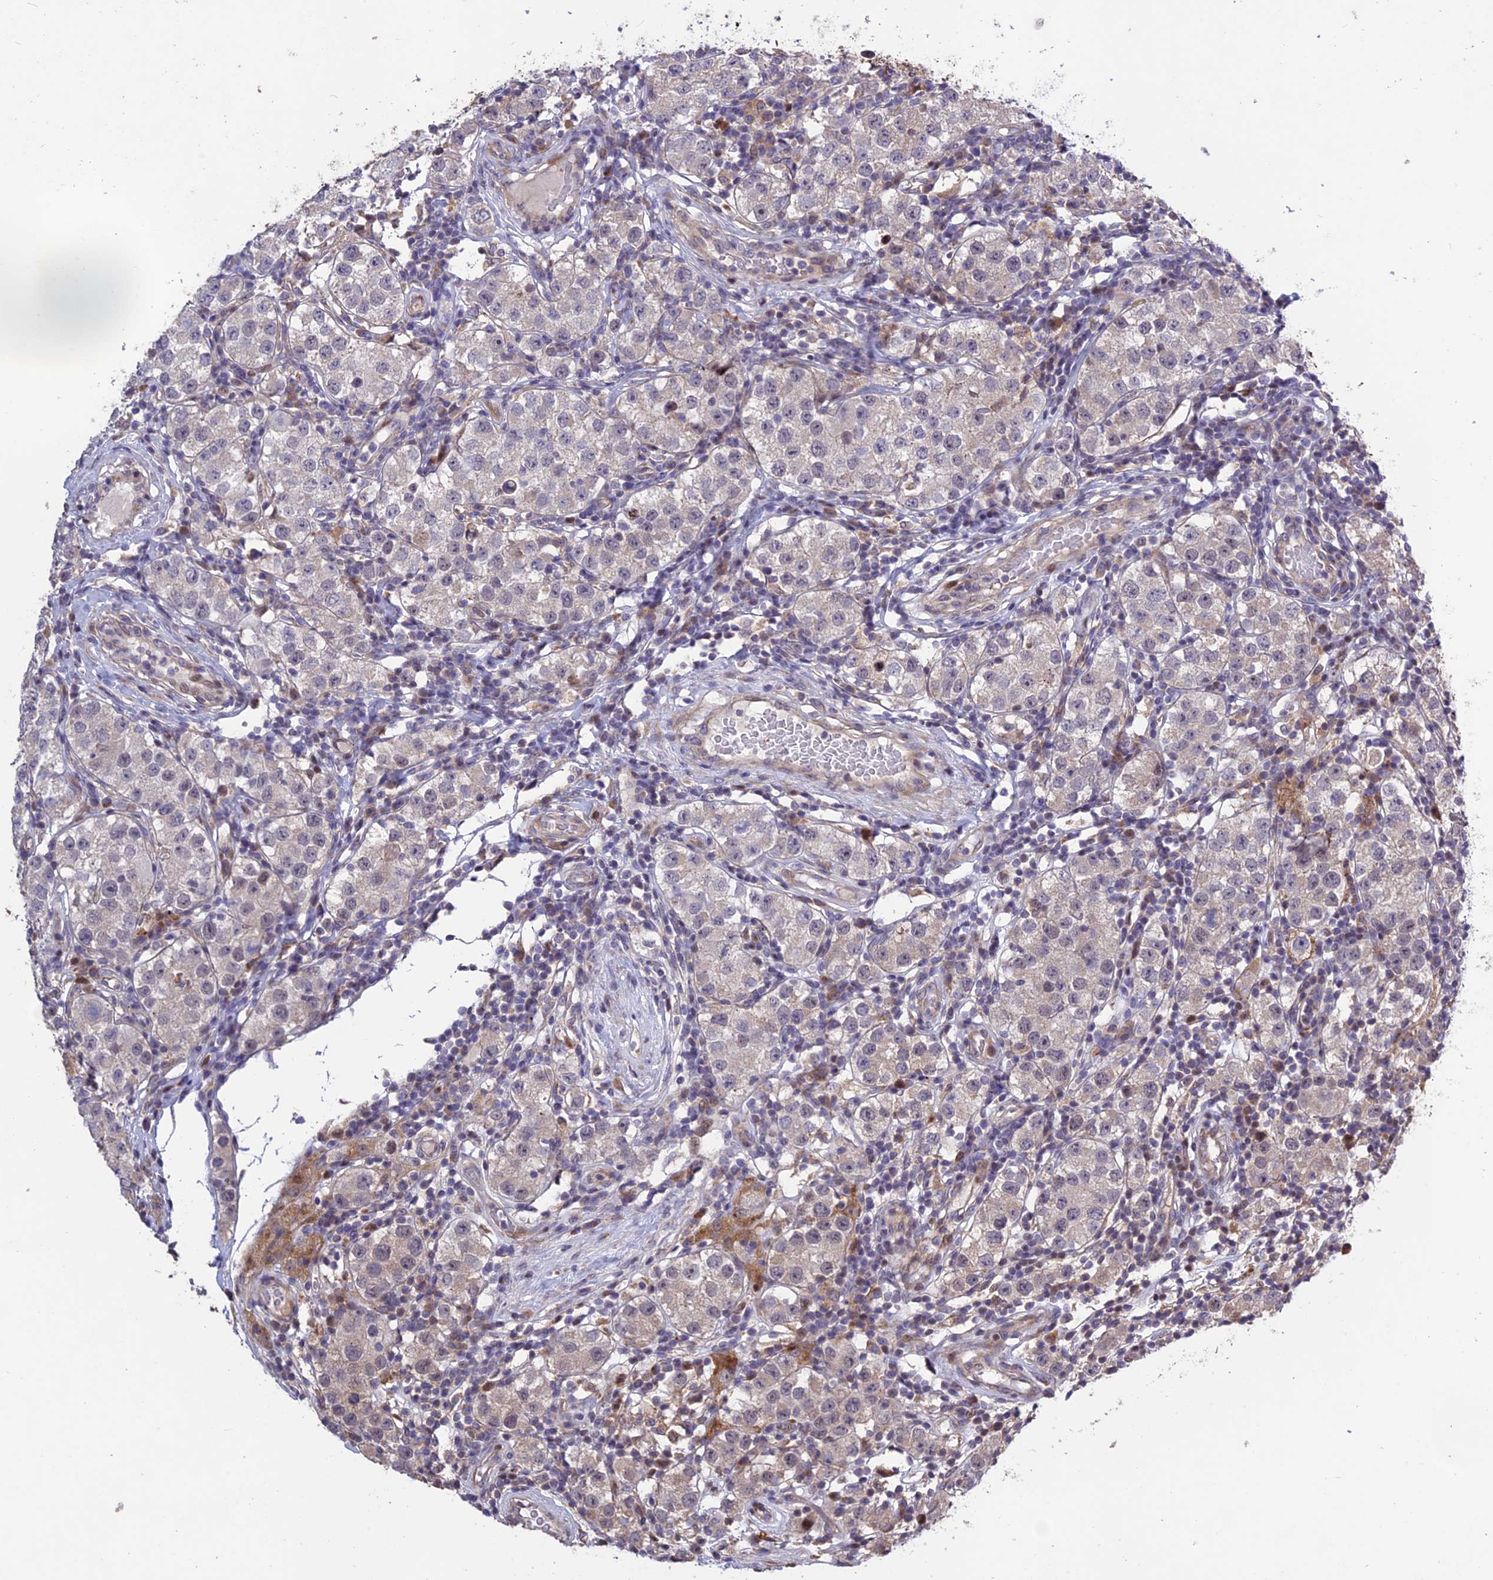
{"staining": {"intensity": "moderate", "quantity": "<25%", "location": "cytoplasmic/membranous"}, "tissue": "testis cancer", "cell_type": "Tumor cells", "image_type": "cancer", "snomed": [{"axis": "morphology", "description": "Seminoma, NOS"}, {"axis": "topography", "description": "Testis"}], "caption": "Immunohistochemical staining of human testis seminoma reveals low levels of moderate cytoplasmic/membranous positivity in approximately <25% of tumor cells. (DAB (3,3'-diaminobenzidine) IHC, brown staining for protein, blue staining for nuclei).", "gene": "SPG21", "patient": {"sex": "male", "age": 34}}